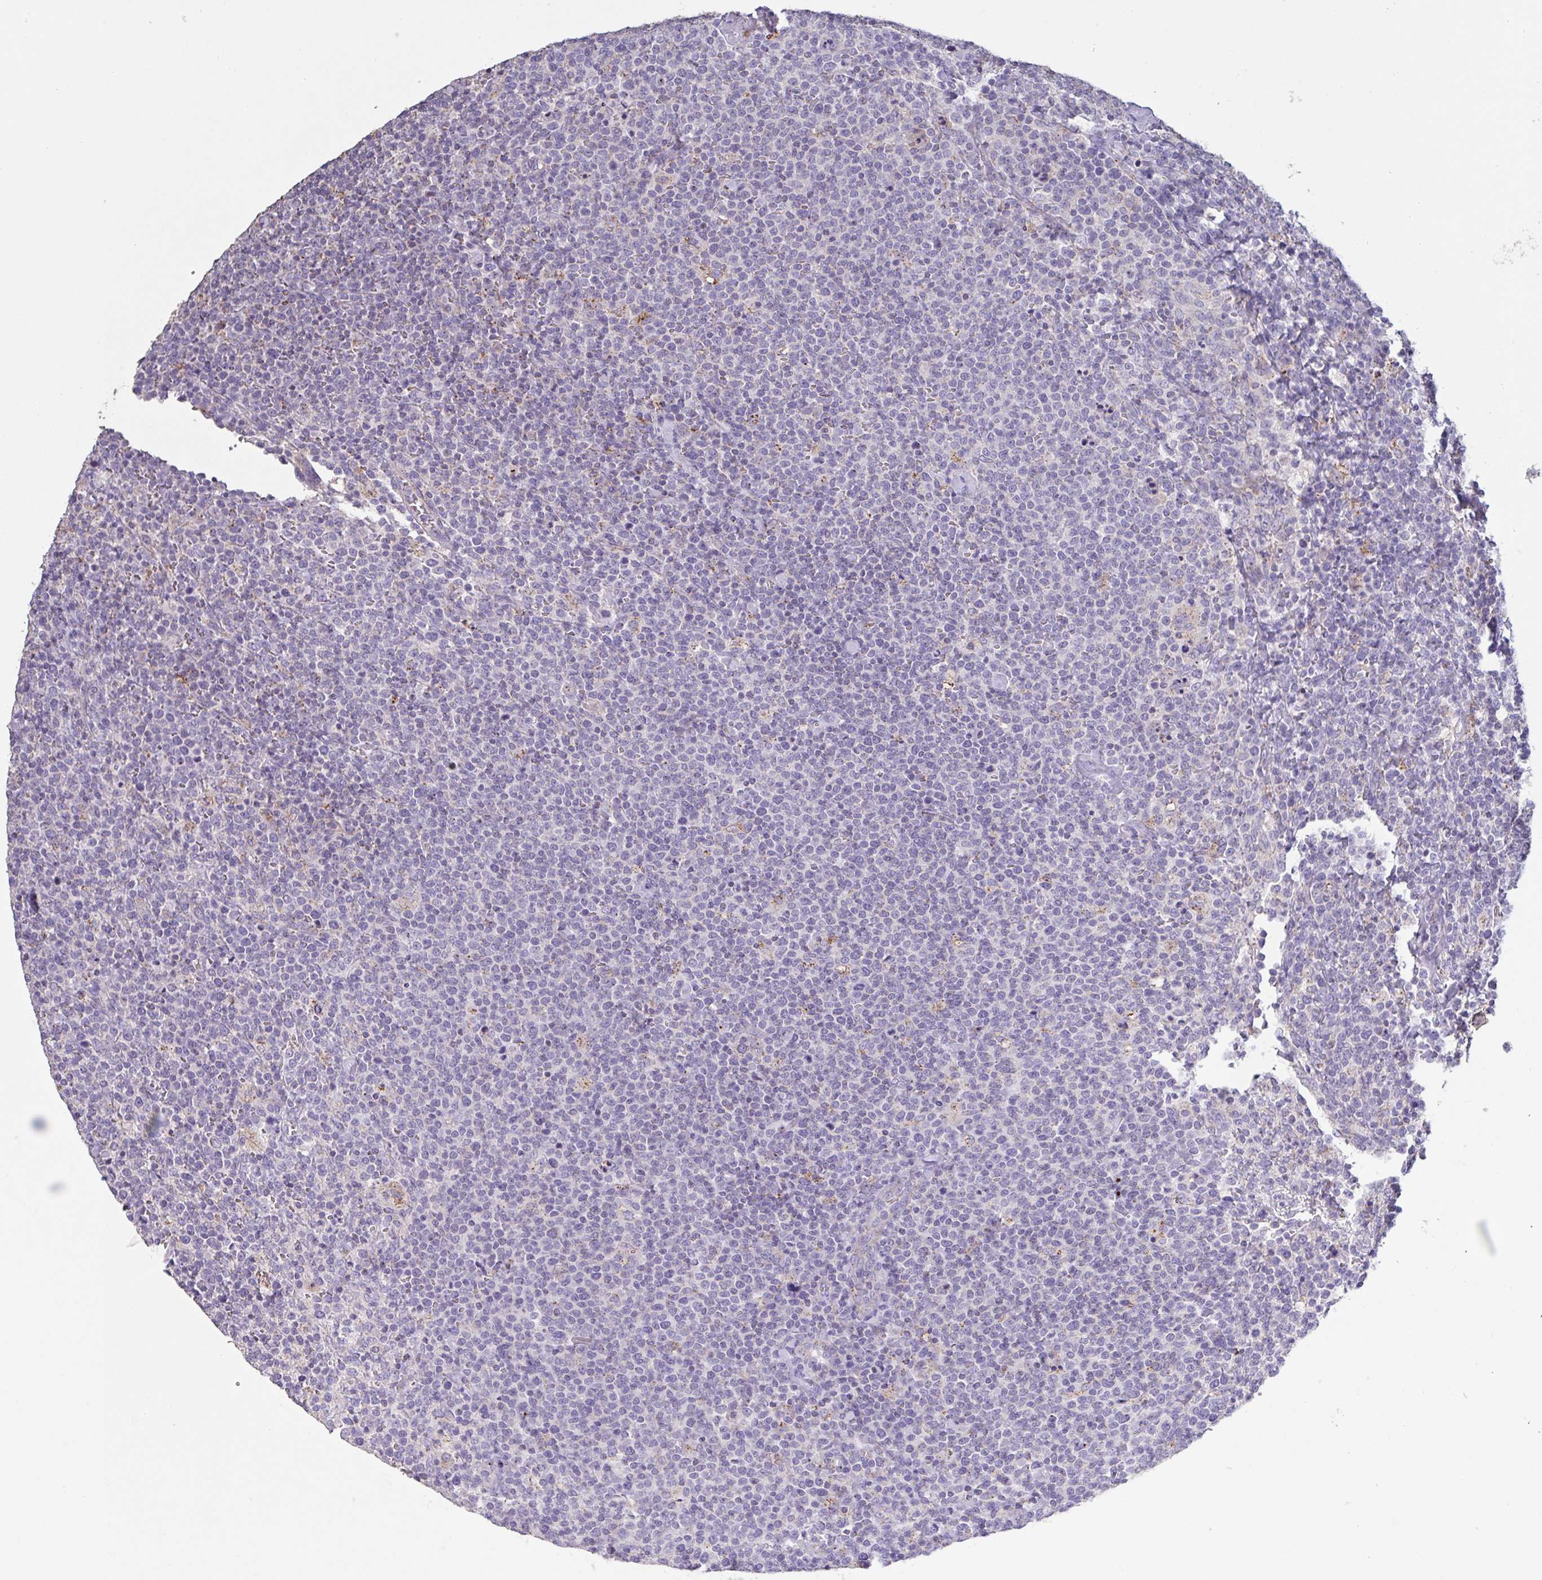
{"staining": {"intensity": "negative", "quantity": "none", "location": "none"}, "tissue": "lymphoma", "cell_type": "Tumor cells", "image_type": "cancer", "snomed": [{"axis": "morphology", "description": "Malignant lymphoma, non-Hodgkin's type, High grade"}, {"axis": "topography", "description": "Lymph node"}], "caption": "The photomicrograph demonstrates no significant staining in tumor cells of malignant lymphoma, non-Hodgkin's type (high-grade).", "gene": "CHMP5", "patient": {"sex": "male", "age": 61}}